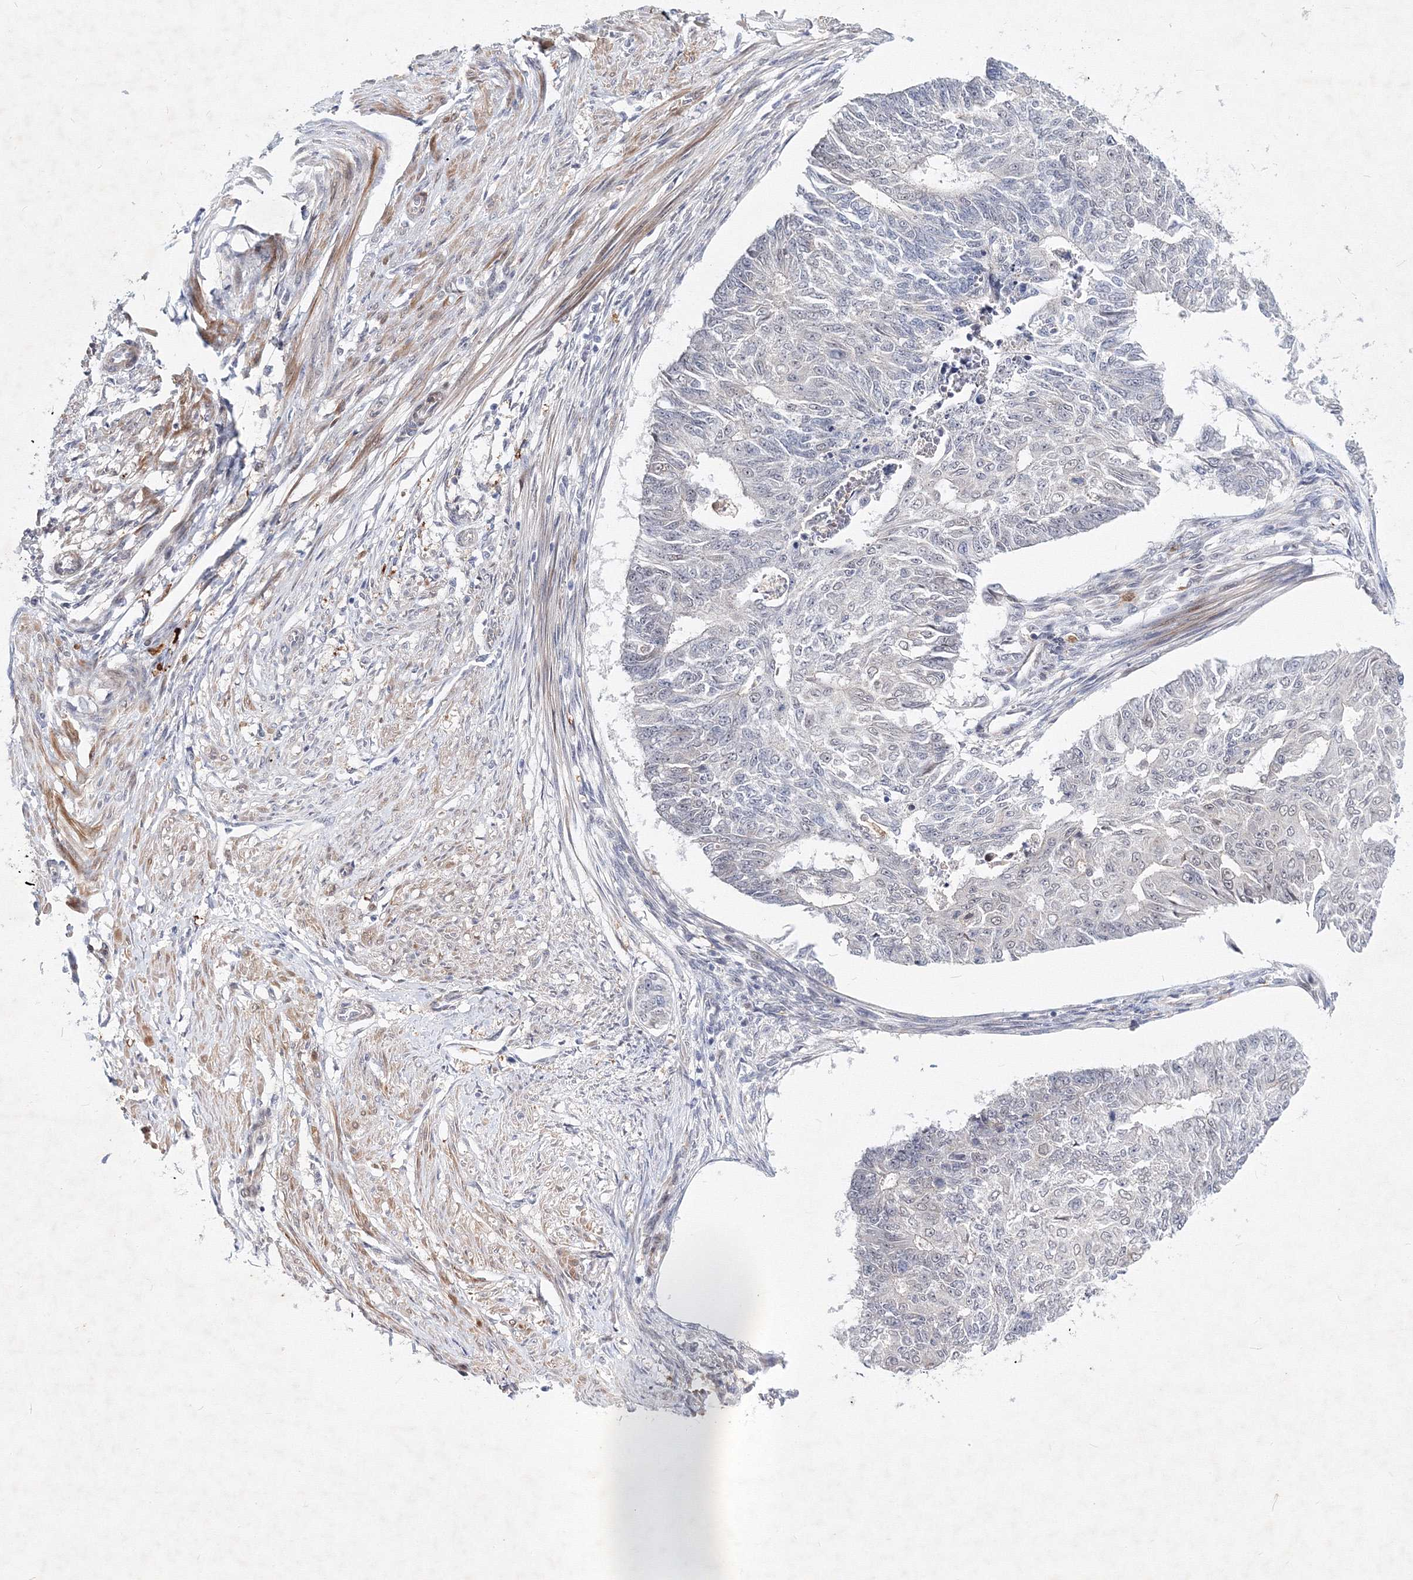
{"staining": {"intensity": "negative", "quantity": "none", "location": "none"}, "tissue": "endometrial cancer", "cell_type": "Tumor cells", "image_type": "cancer", "snomed": [{"axis": "morphology", "description": "Adenocarcinoma, NOS"}, {"axis": "topography", "description": "Endometrium"}], "caption": "Tumor cells show no significant protein expression in endometrial cancer (adenocarcinoma). (DAB (3,3'-diaminobenzidine) IHC visualized using brightfield microscopy, high magnification).", "gene": "C11orf52", "patient": {"sex": "female", "age": 32}}